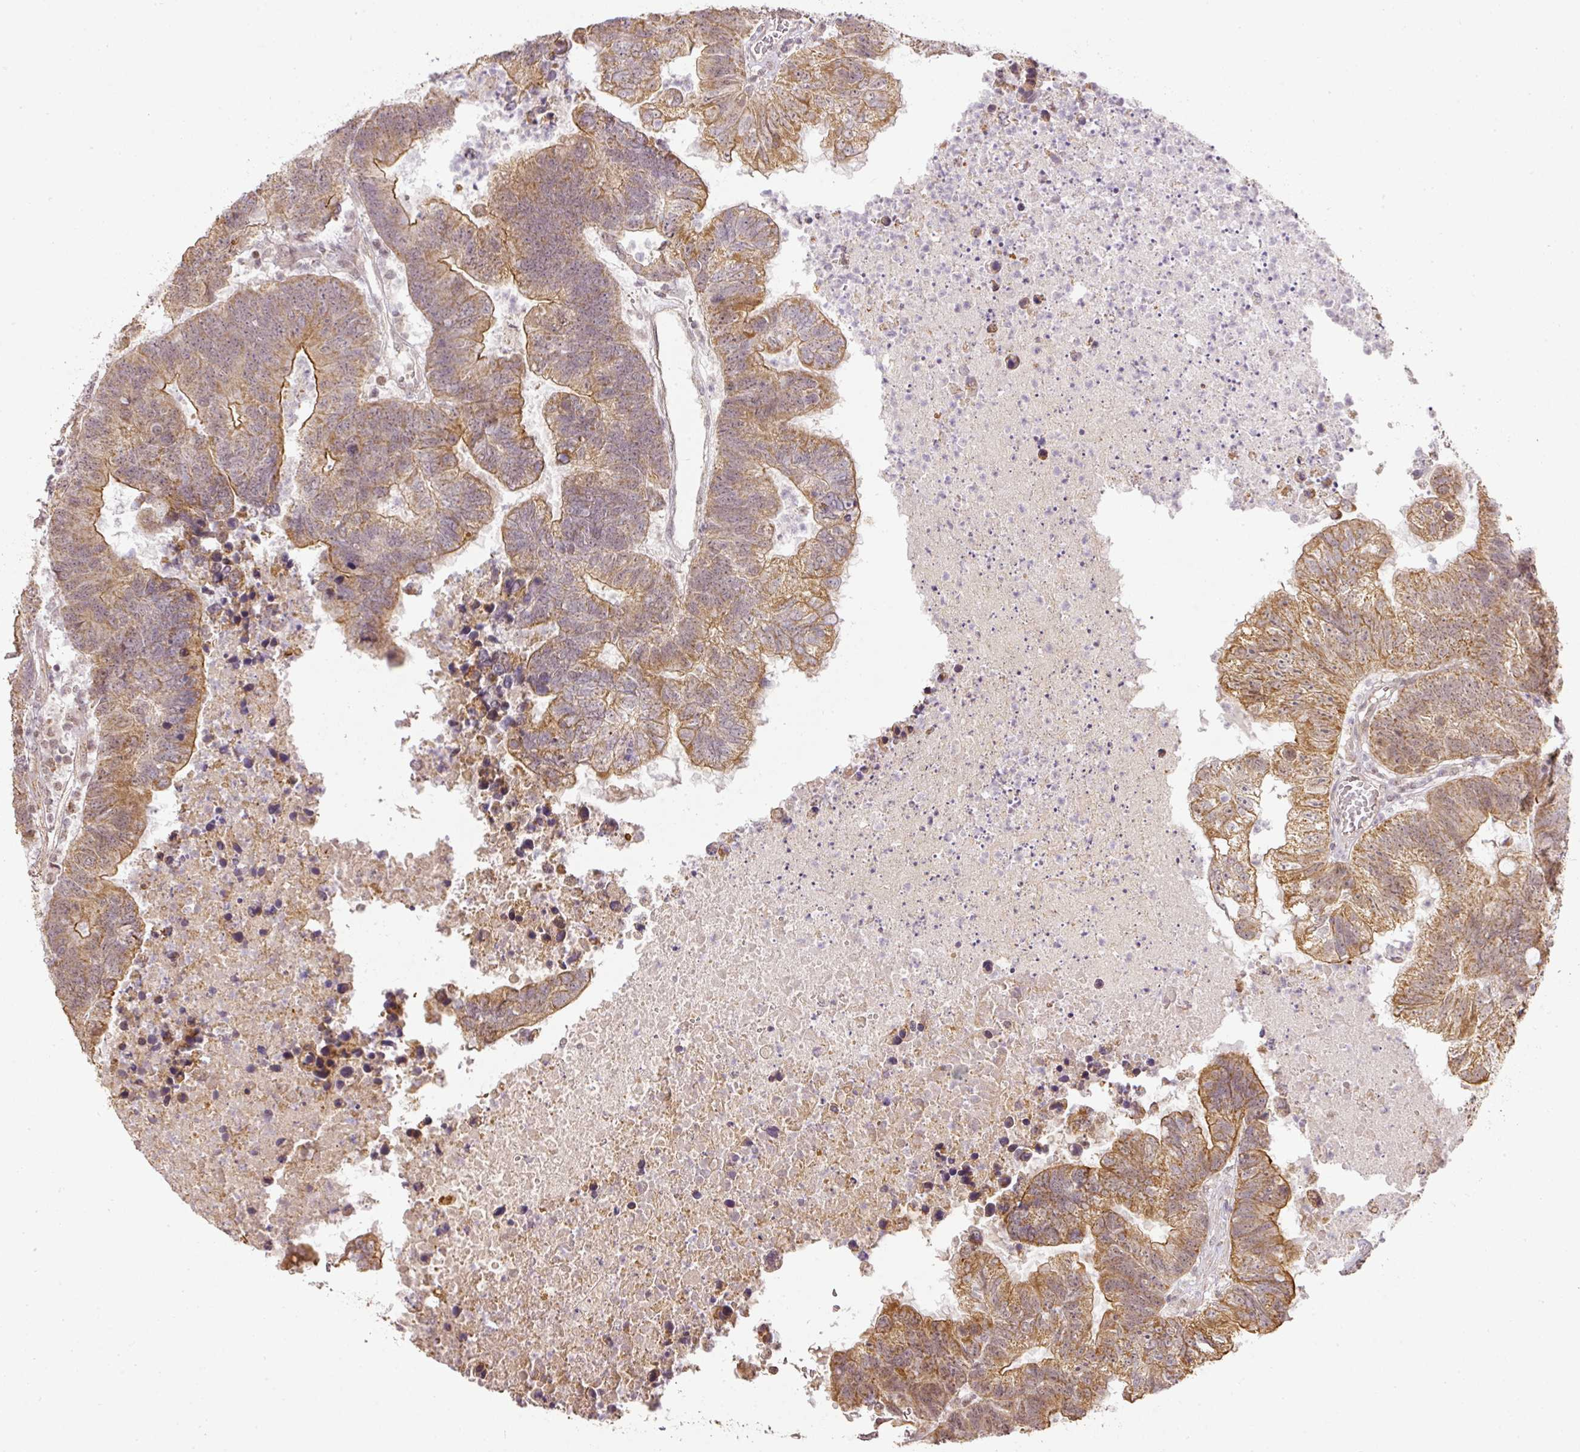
{"staining": {"intensity": "moderate", "quantity": ">75%", "location": "cytoplasmic/membranous"}, "tissue": "colorectal cancer", "cell_type": "Tumor cells", "image_type": "cancer", "snomed": [{"axis": "morphology", "description": "Adenocarcinoma, NOS"}, {"axis": "topography", "description": "Colon"}], "caption": "Colorectal adenocarcinoma stained with DAB immunohistochemistry (IHC) demonstrates medium levels of moderate cytoplasmic/membranous expression in approximately >75% of tumor cells.", "gene": "MYOM2", "patient": {"sex": "female", "age": 48}}